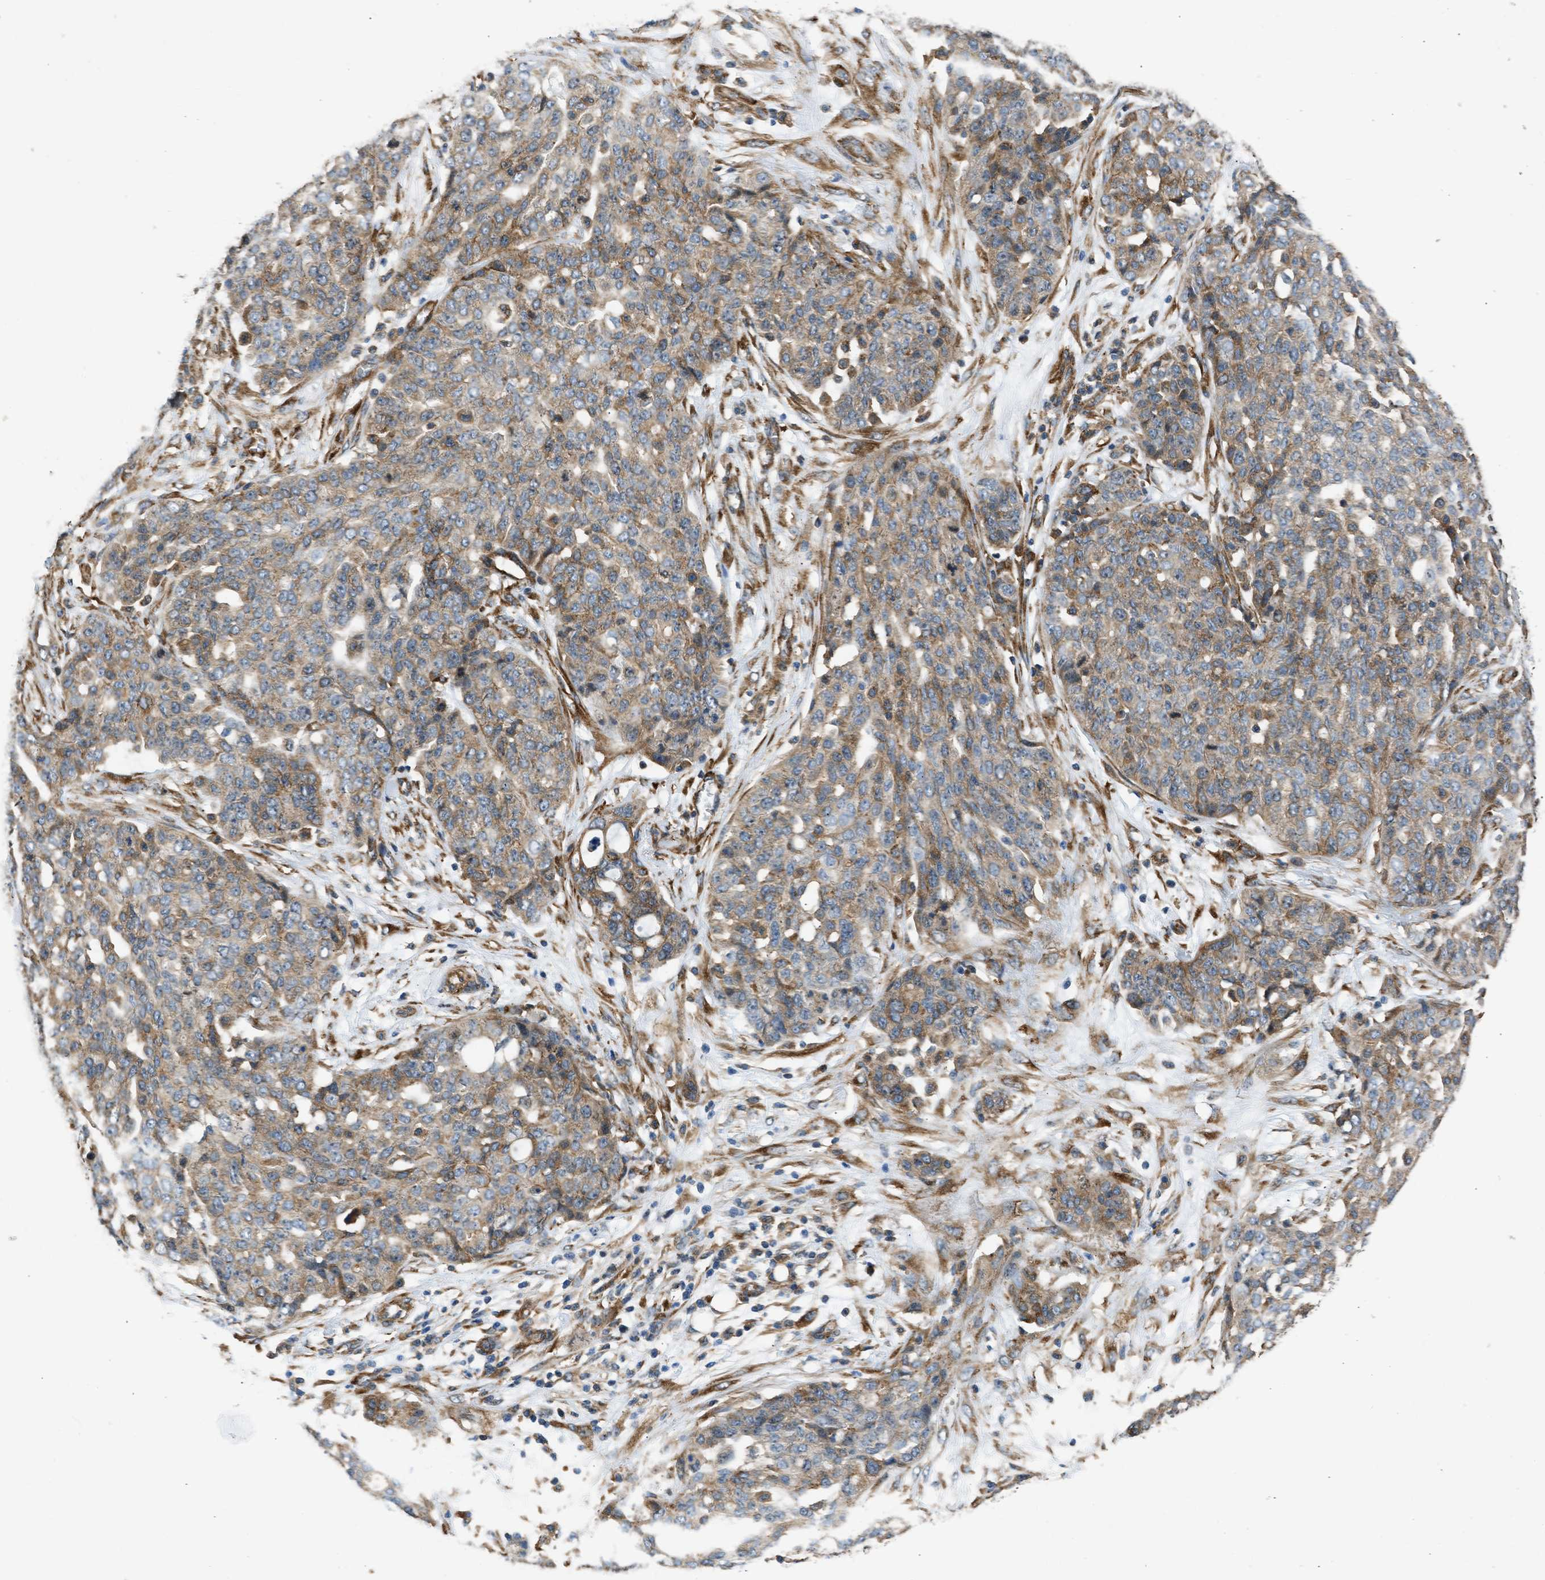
{"staining": {"intensity": "moderate", "quantity": "<25%", "location": "cytoplasmic/membranous"}, "tissue": "ovarian cancer", "cell_type": "Tumor cells", "image_type": "cancer", "snomed": [{"axis": "morphology", "description": "Cystadenocarcinoma, serous, NOS"}, {"axis": "topography", "description": "Soft tissue"}, {"axis": "topography", "description": "Ovary"}], "caption": "Immunohistochemistry micrograph of neoplastic tissue: serous cystadenocarcinoma (ovarian) stained using IHC exhibits low levels of moderate protein expression localized specifically in the cytoplasmic/membranous of tumor cells, appearing as a cytoplasmic/membranous brown color.", "gene": "SEPTIN2", "patient": {"sex": "female", "age": 57}}